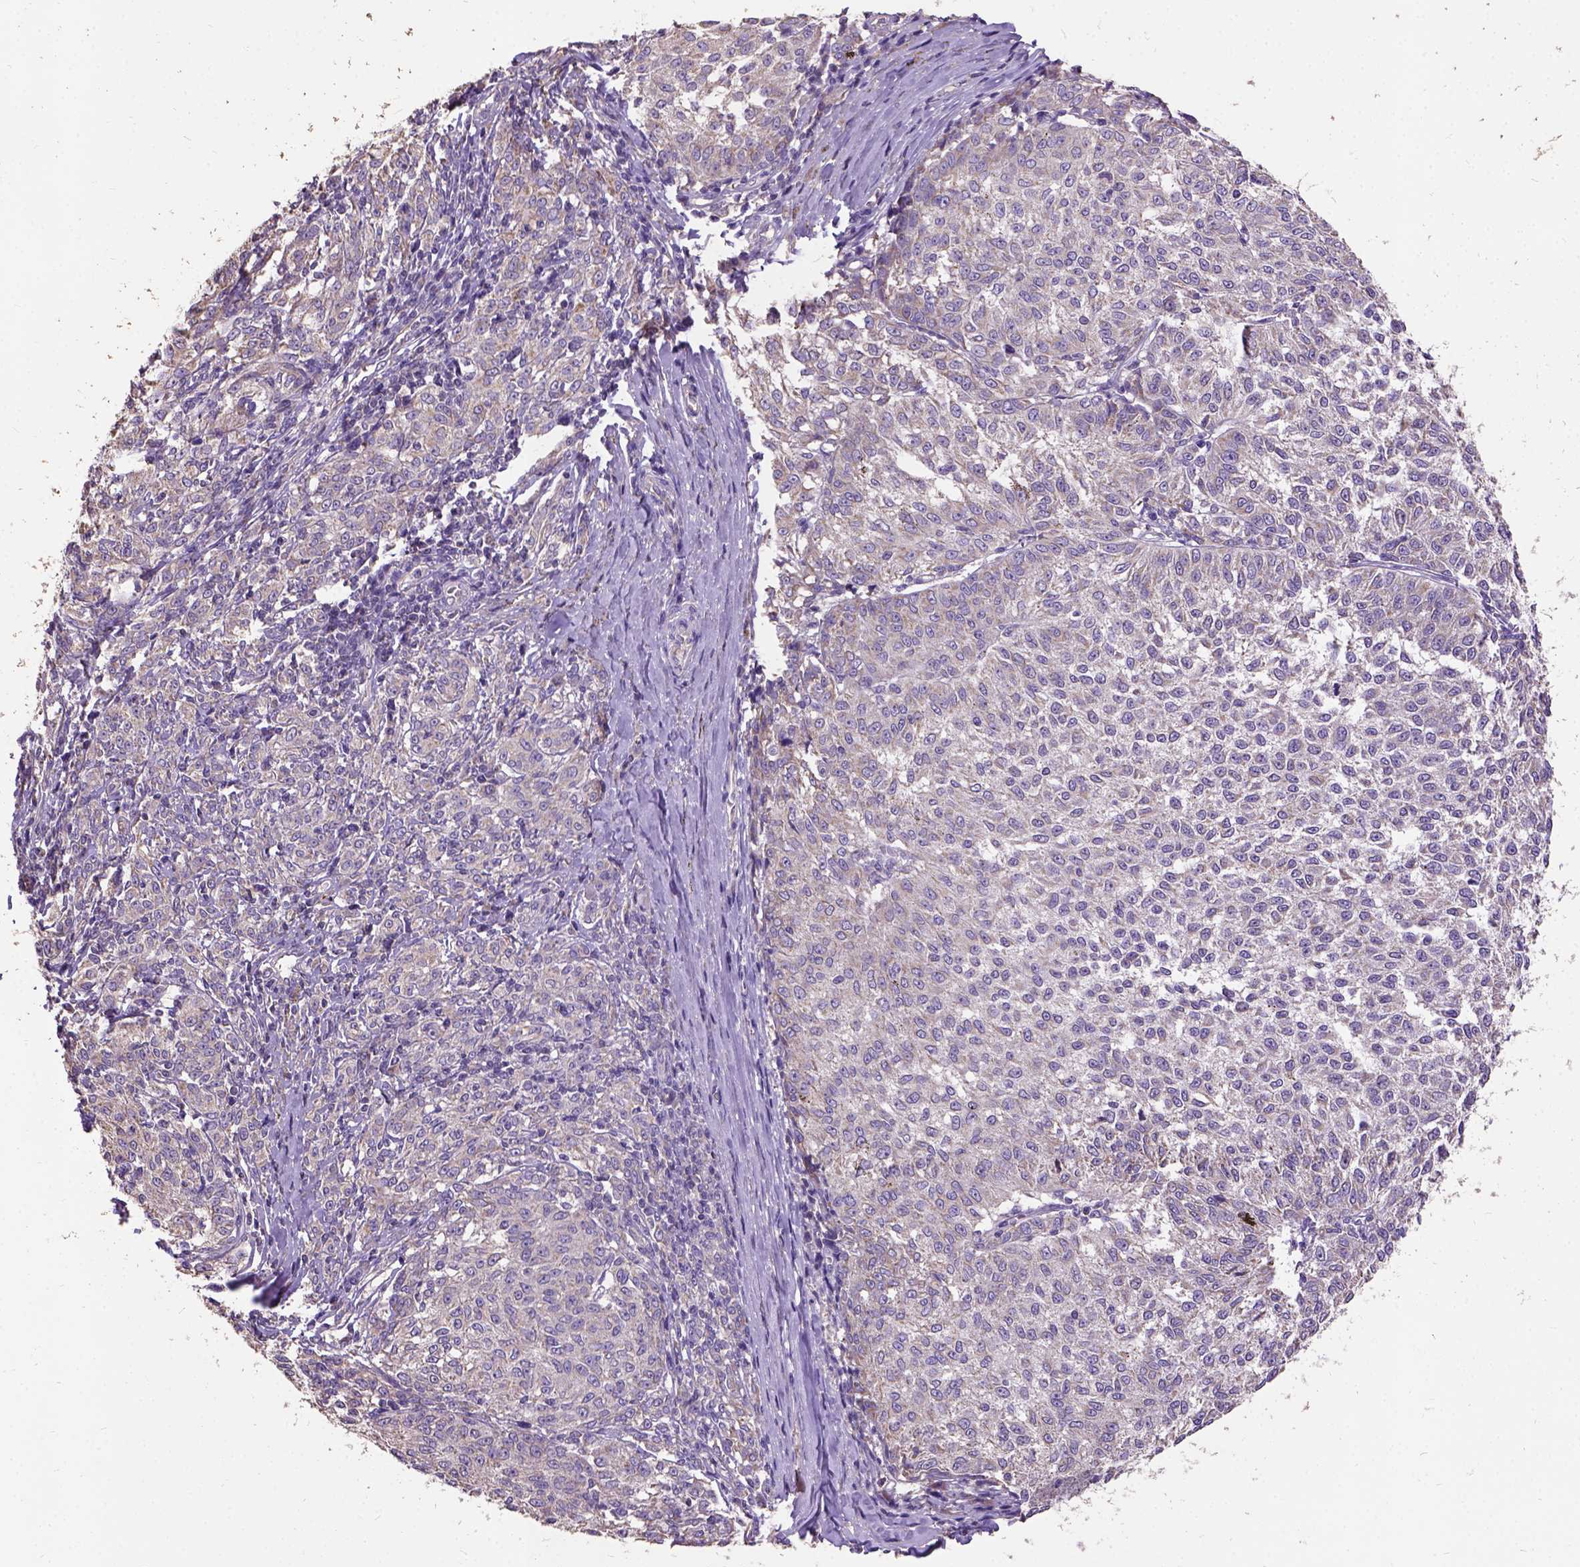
{"staining": {"intensity": "weak", "quantity": "25%-75%", "location": "cytoplasmic/membranous"}, "tissue": "melanoma", "cell_type": "Tumor cells", "image_type": "cancer", "snomed": [{"axis": "morphology", "description": "Malignant melanoma, NOS"}, {"axis": "topography", "description": "Skin"}], "caption": "Protein analysis of melanoma tissue shows weak cytoplasmic/membranous expression in about 25%-75% of tumor cells.", "gene": "DQX1", "patient": {"sex": "female", "age": 72}}